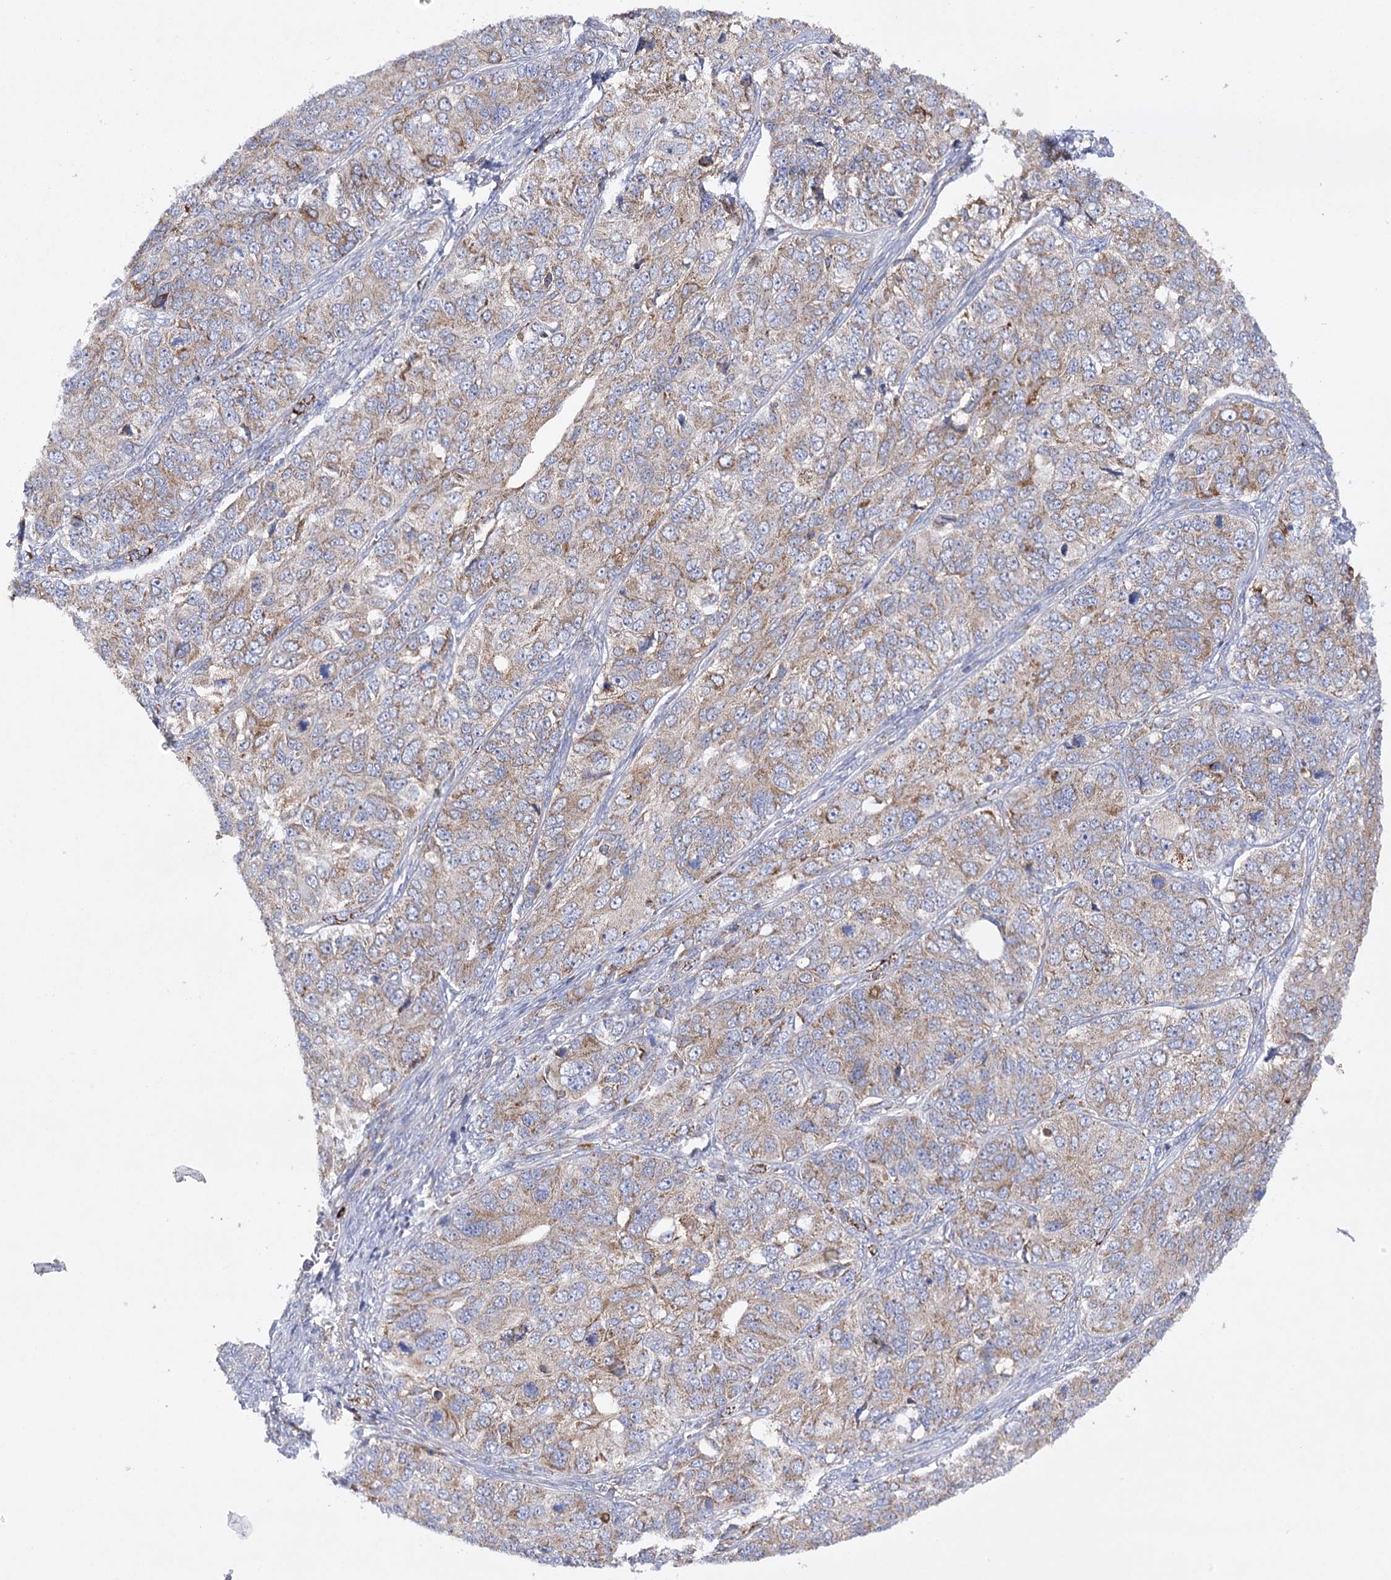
{"staining": {"intensity": "moderate", "quantity": ">75%", "location": "cytoplasmic/membranous"}, "tissue": "ovarian cancer", "cell_type": "Tumor cells", "image_type": "cancer", "snomed": [{"axis": "morphology", "description": "Carcinoma, endometroid"}, {"axis": "topography", "description": "Ovary"}], "caption": "High-magnification brightfield microscopy of ovarian endometroid carcinoma stained with DAB (3,3'-diaminobenzidine) (brown) and counterstained with hematoxylin (blue). tumor cells exhibit moderate cytoplasmic/membranous staining is identified in approximately>75% of cells.", "gene": "COX15", "patient": {"sex": "female", "age": 51}}